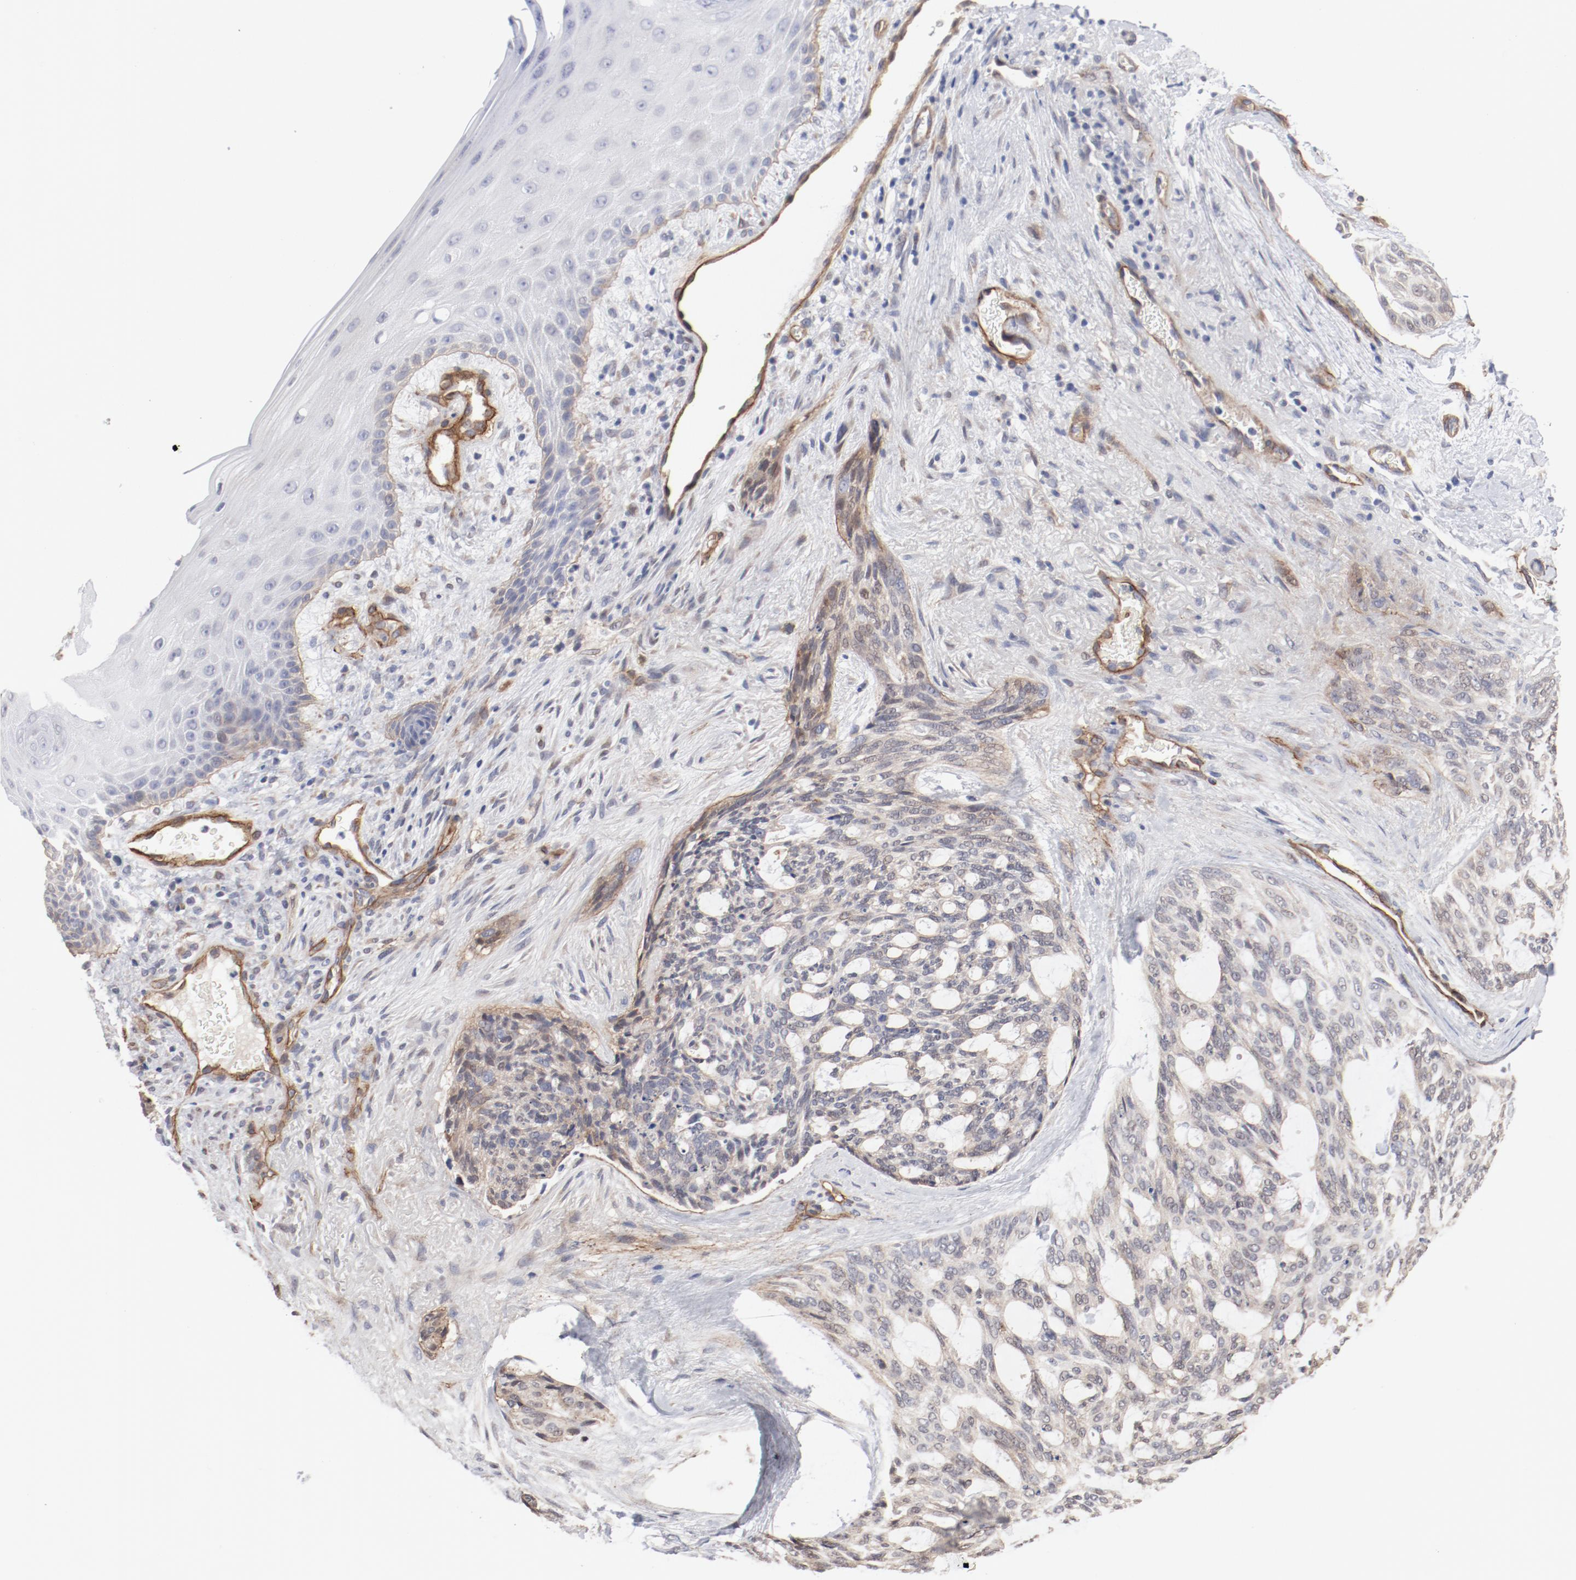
{"staining": {"intensity": "negative", "quantity": "none", "location": "none"}, "tissue": "skin cancer", "cell_type": "Tumor cells", "image_type": "cancer", "snomed": [{"axis": "morphology", "description": "Normal tissue, NOS"}, {"axis": "morphology", "description": "Basal cell carcinoma"}, {"axis": "topography", "description": "Skin"}], "caption": "Tumor cells are negative for protein expression in human skin cancer. (Immunohistochemistry (ihc), brightfield microscopy, high magnification).", "gene": "MAGED4", "patient": {"sex": "female", "age": 71}}